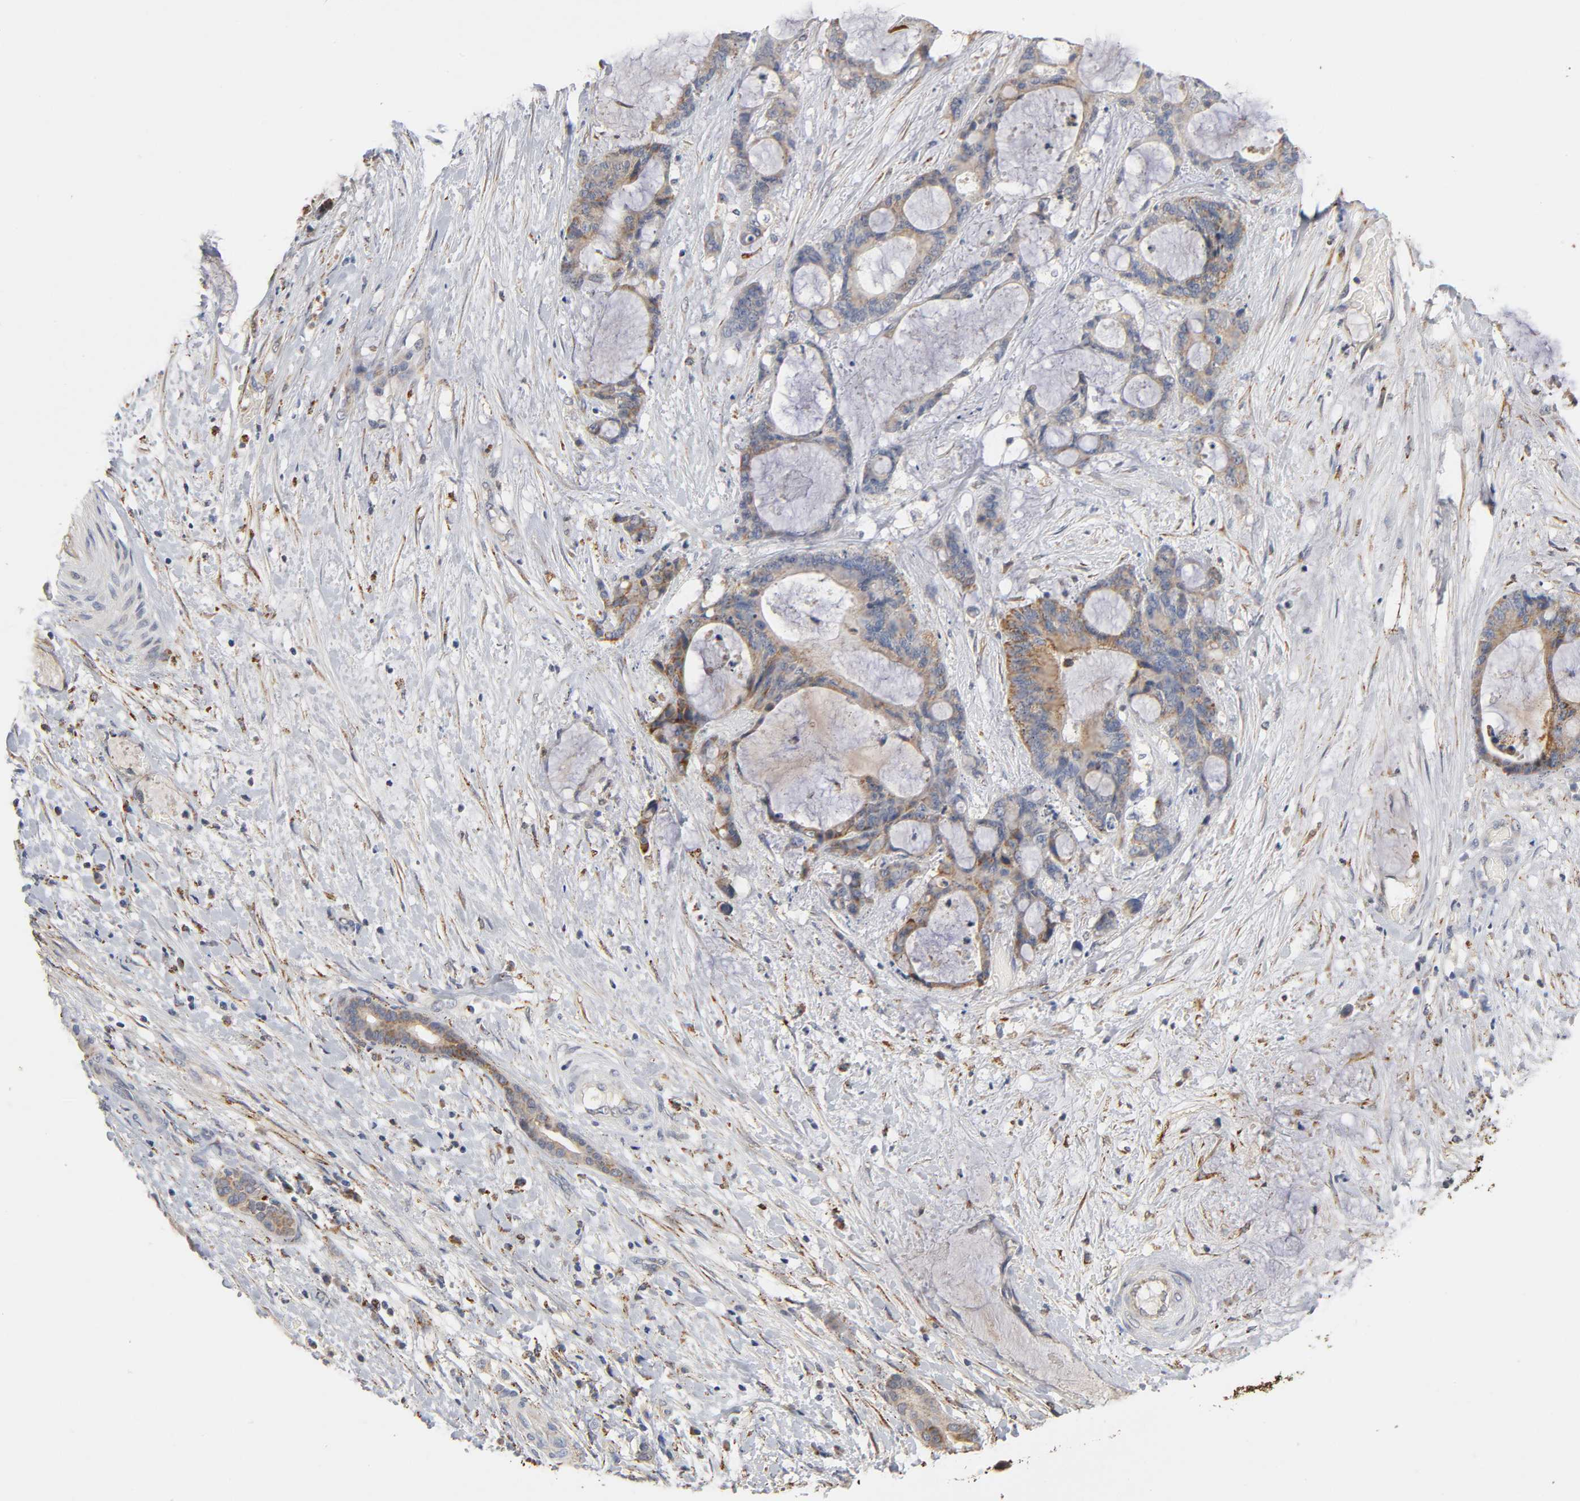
{"staining": {"intensity": "moderate", "quantity": ">75%", "location": "cytoplasmic/membranous"}, "tissue": "liver cancer", "cell_type": "Tumor cells", "image_type": "cancer", "snomed": [{"axis": "morphology", "description": "Cholangiocarcinoma"}, {"axis": "topography", "description": "Liver"}], "caption": "A brown stain labels moderate cytoplasmic/membranous staining of a protein in liver cancer tumor cells.", "gene": "ISG15", "patient": {"sex": "female", "age": 73}}